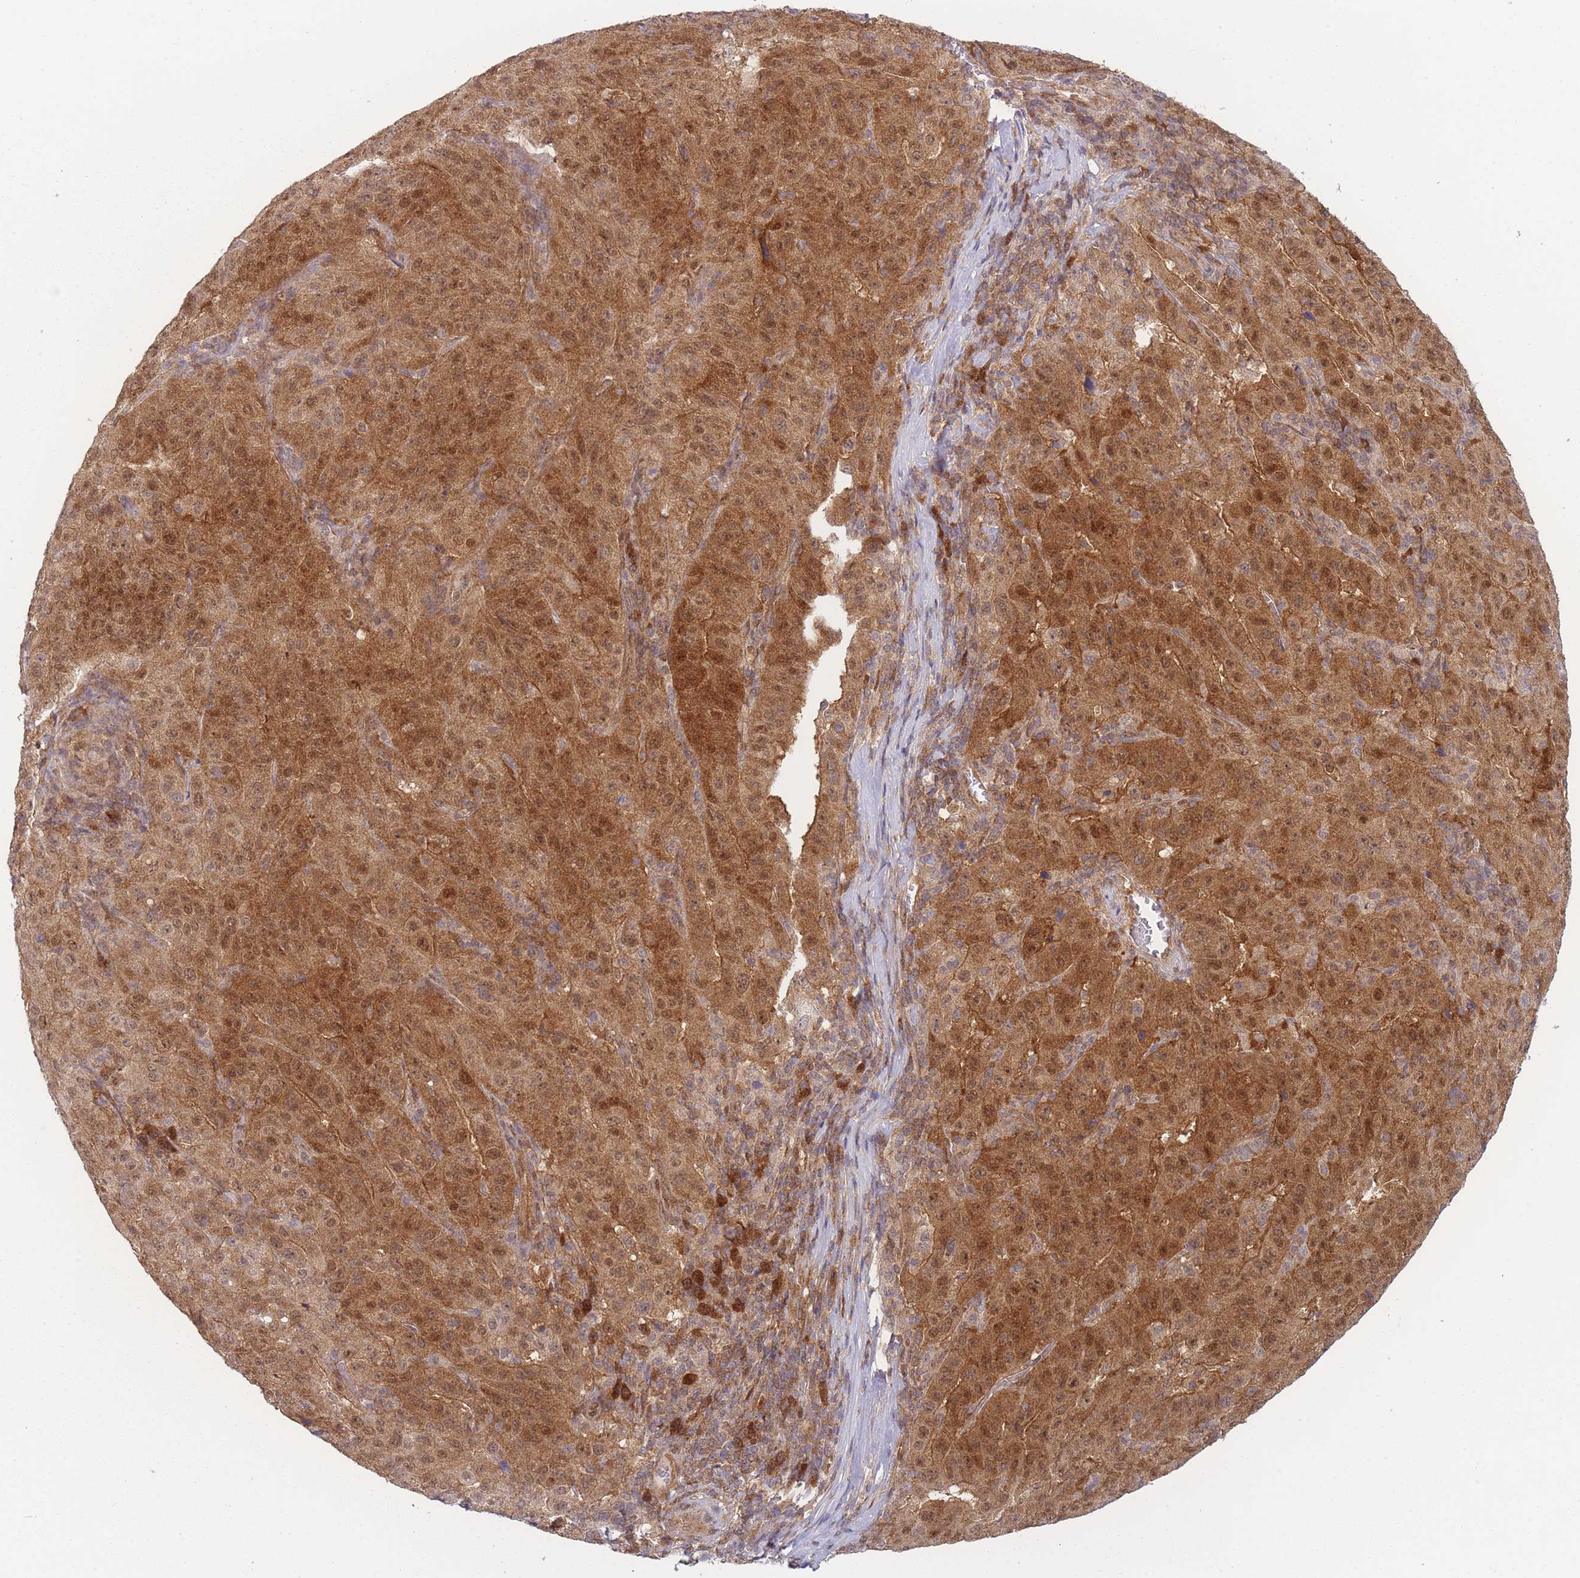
{"staining": {"intensity": "moderate", "quantity": ">75%", "location": "cytoplasmic/membranous,nuclear"}, "tissue": "pancreatic cancer", "cell_type": "Tumor cells", "image_type": "cancer", "snomed": [{"axis": "morphology", "description": "Adenocarcinoma, NOS"}, {"axis": "topography", "description": "Pancreas"}], "caption": "Pancreatic cancer stained with DAB (3,3'-diaminobenzidine) IHC displays medium levels of moderate cytoplasmic/membranous and nuclear expression in about >75% of tumor cells.", "gene": "MRI1", "patient": {"sex": "male", "age": 63}}